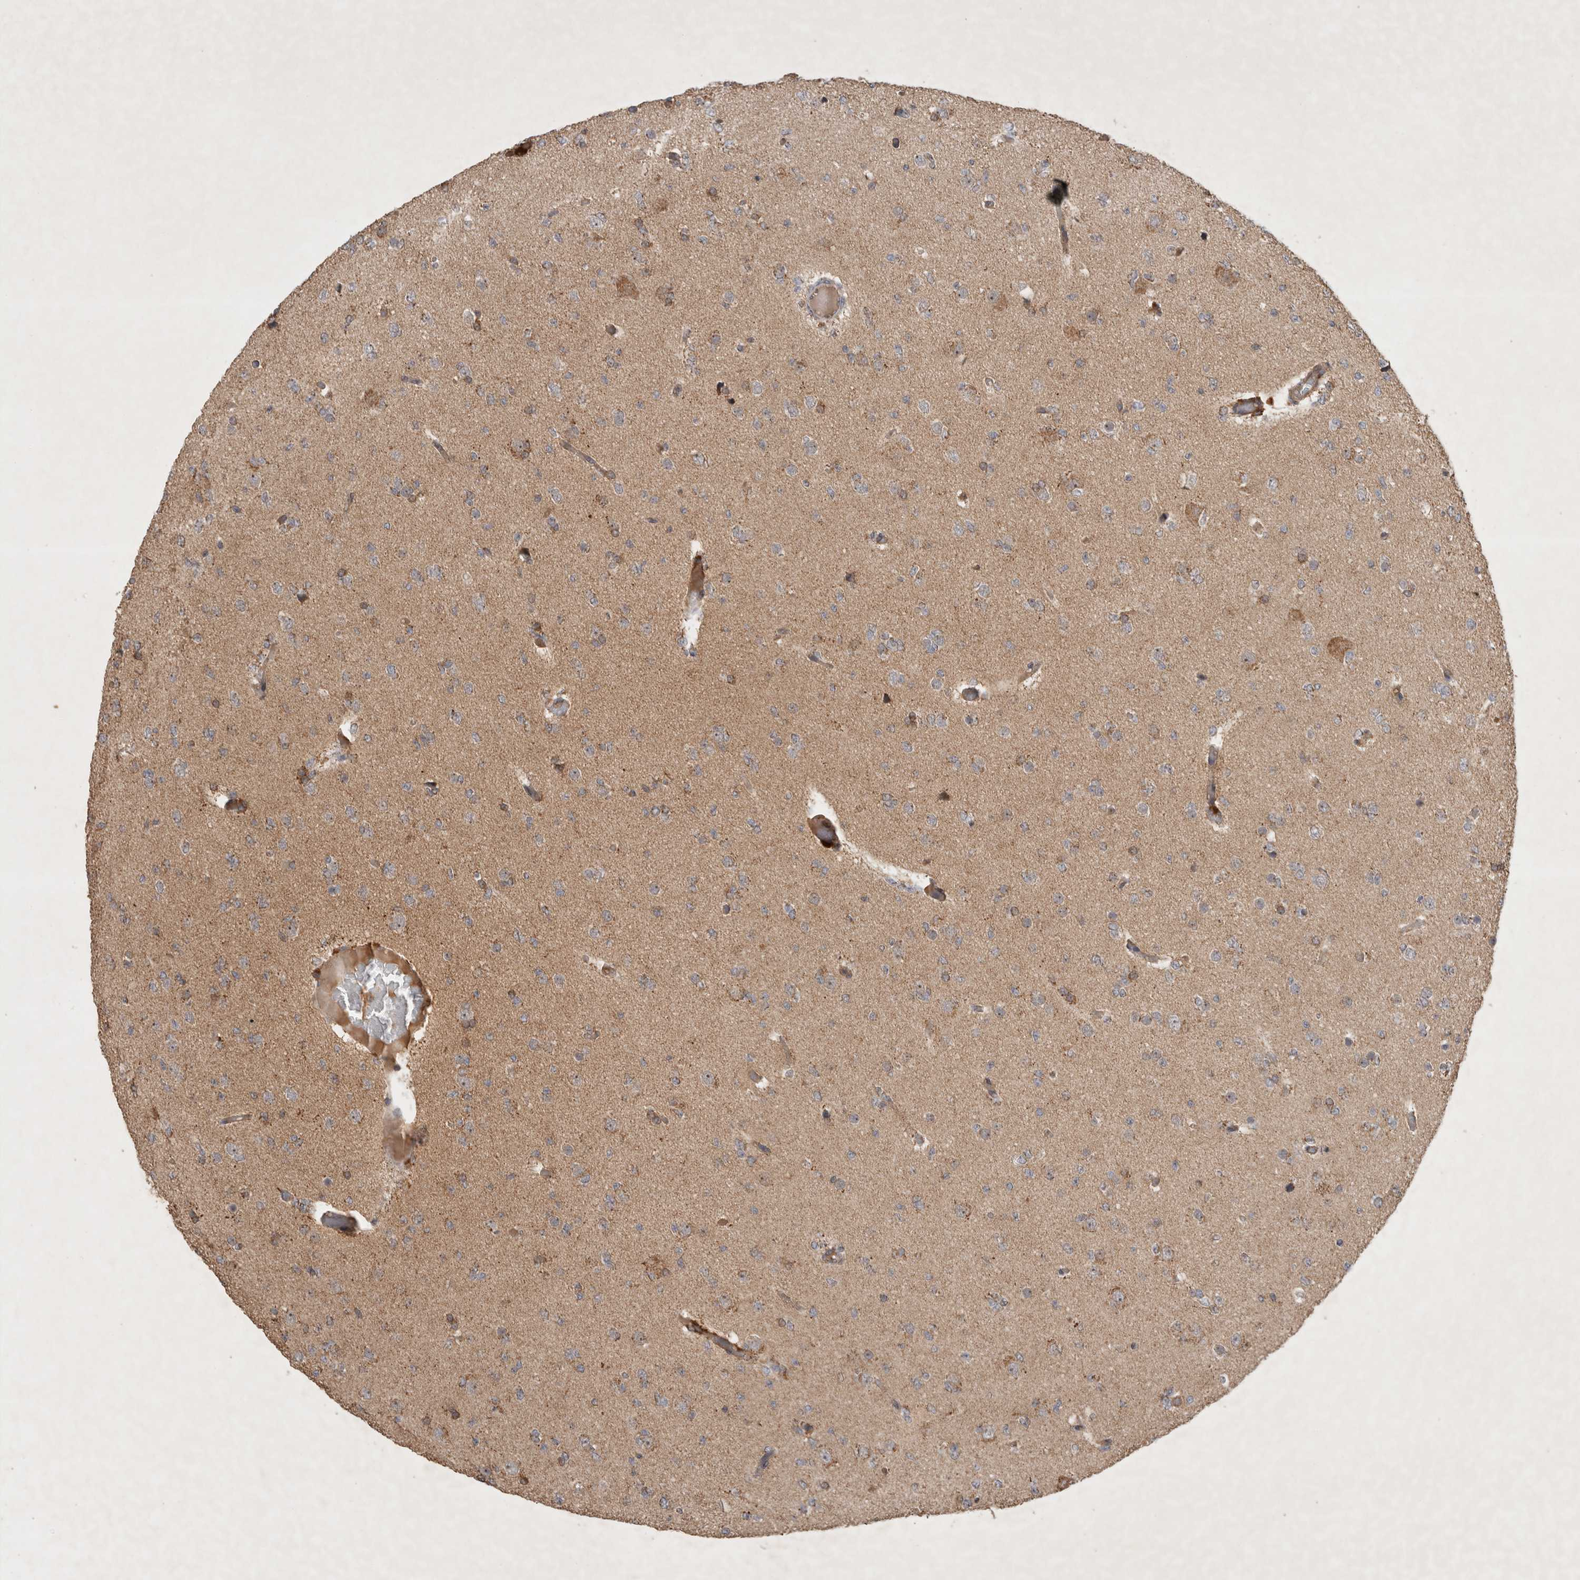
{"staining": {"intensity": "moderate", "quantity": "<25%", "location": "cytoplasmic/membranous"}, "tissue": "glioma", "cell_type": "Tumor cells", "image_type": "cancer", "snomed": [{"axis": "morphology", "description": "Glioma, malignant, Low grade"}, {"axis": "topography", "description": "Brain"}], "caption": "Moderate cytoplasmic/membranous expression for a protein is seen in approximately <25% of tumor cells of malignant glioma (low-grade) using IHC.", "gene": "SERAC1", "patient": {"sex": "female", "age": 22}}